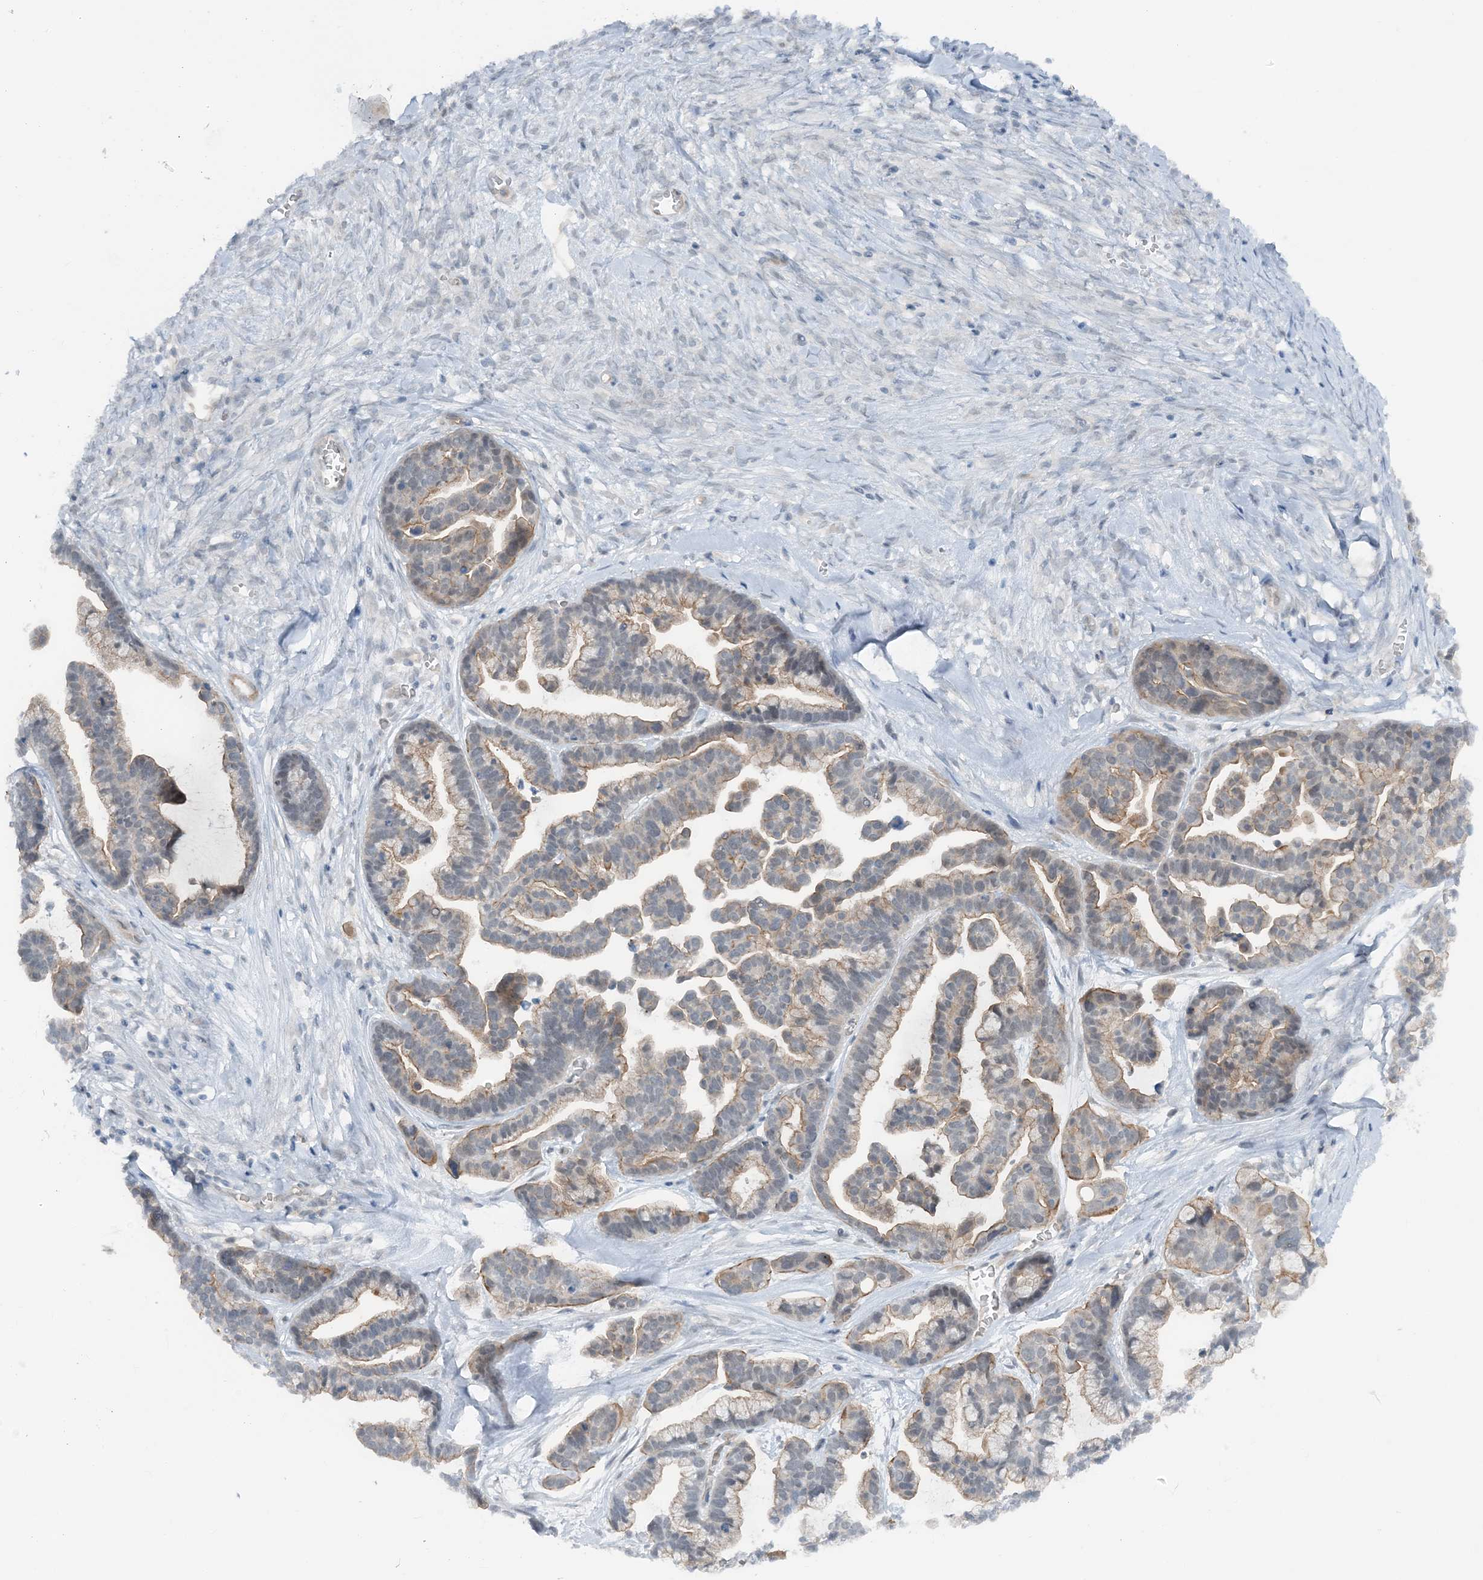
{"staining": {"intensity": "moderate", "quantity": "<25%", "location": "cytoplasmic/membranous"}, "tissue": "ovarian cancer", "cell_type": "Tumor cells", "image_type": "cancer", "snomed": [{"axis": "morphology", "description": "Cystadenocarcinoma, serous, NOS"}, {"axis": "topography", "description": "Ovary"}], "caption": "Brown immunohistochemical staining in serous cystadenocarcinoma (ovarian) shows moderate cytoplasmic/membranous expression in about <25% of tumor cells. The protein is stained brown, and the nuclei are stained in blue (DAB (3,3'-diaminobenzidine) IHC with brightfield microscopy, high magnification).", "gene": "ATP11A", "patient": {"sex": "female", "age": 56}}